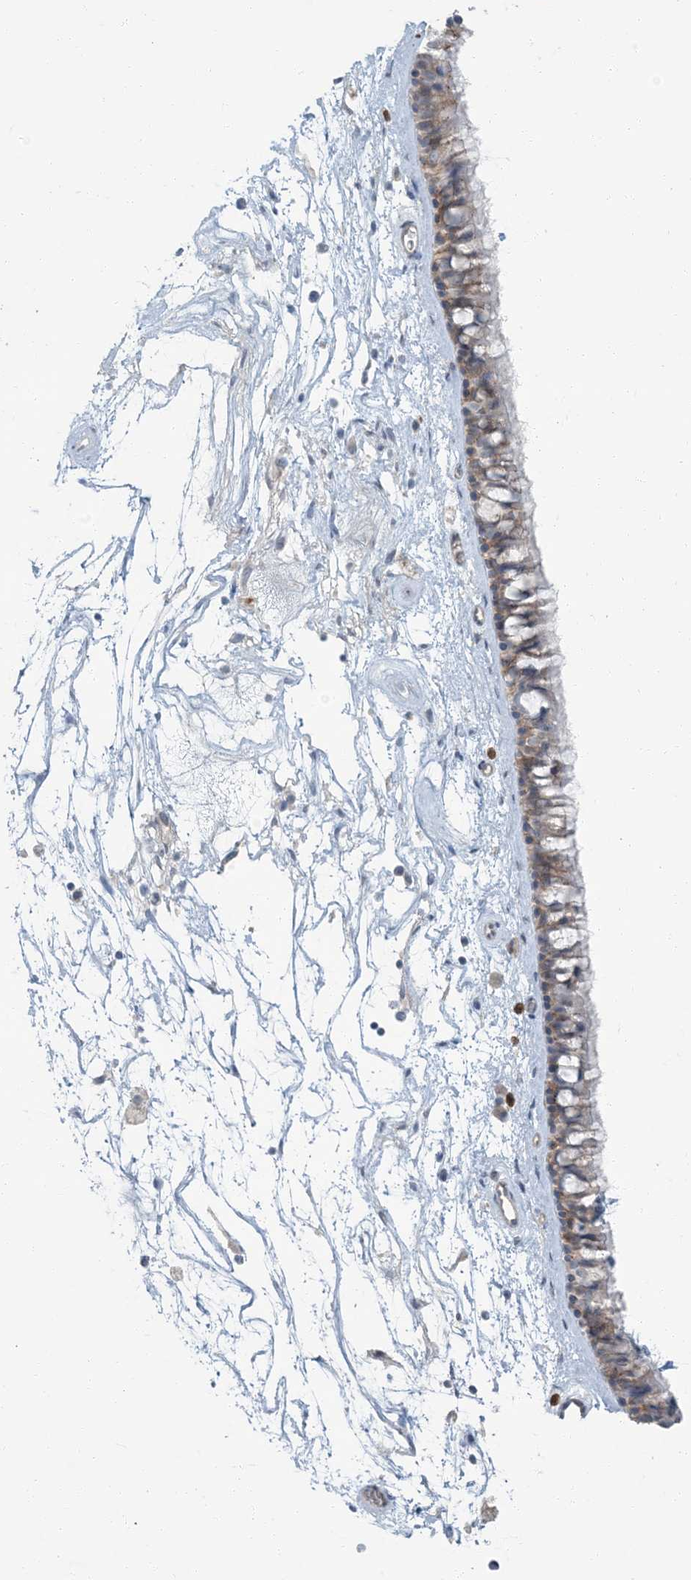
{"staining": {"intensity": "moderate", "quantity": "25%-75%", "location": "cytoplasmic/membranous"}, "tissue": "nasopharynx", "cell_type": "Respiratory epithelial cells", "image_type": "normal", "snomed": [{"axis": "morphology", "description": "Normal tissue, NOS"}, {"axis": "topography", "description": "Nasopharynx"}], "caption": "Respiratory epithelial cells demonstrate medium levels of moderate cytoplasmic/membranous staining in about 25%-75% of cells in benign human nasopharynx. (DAB (3,3'-diaminobenzidine) IHC, brown staining for protein, blue staining for nuclei).", "gene": "EPHA4", "patient": {"sex": "male", "age": 64}}